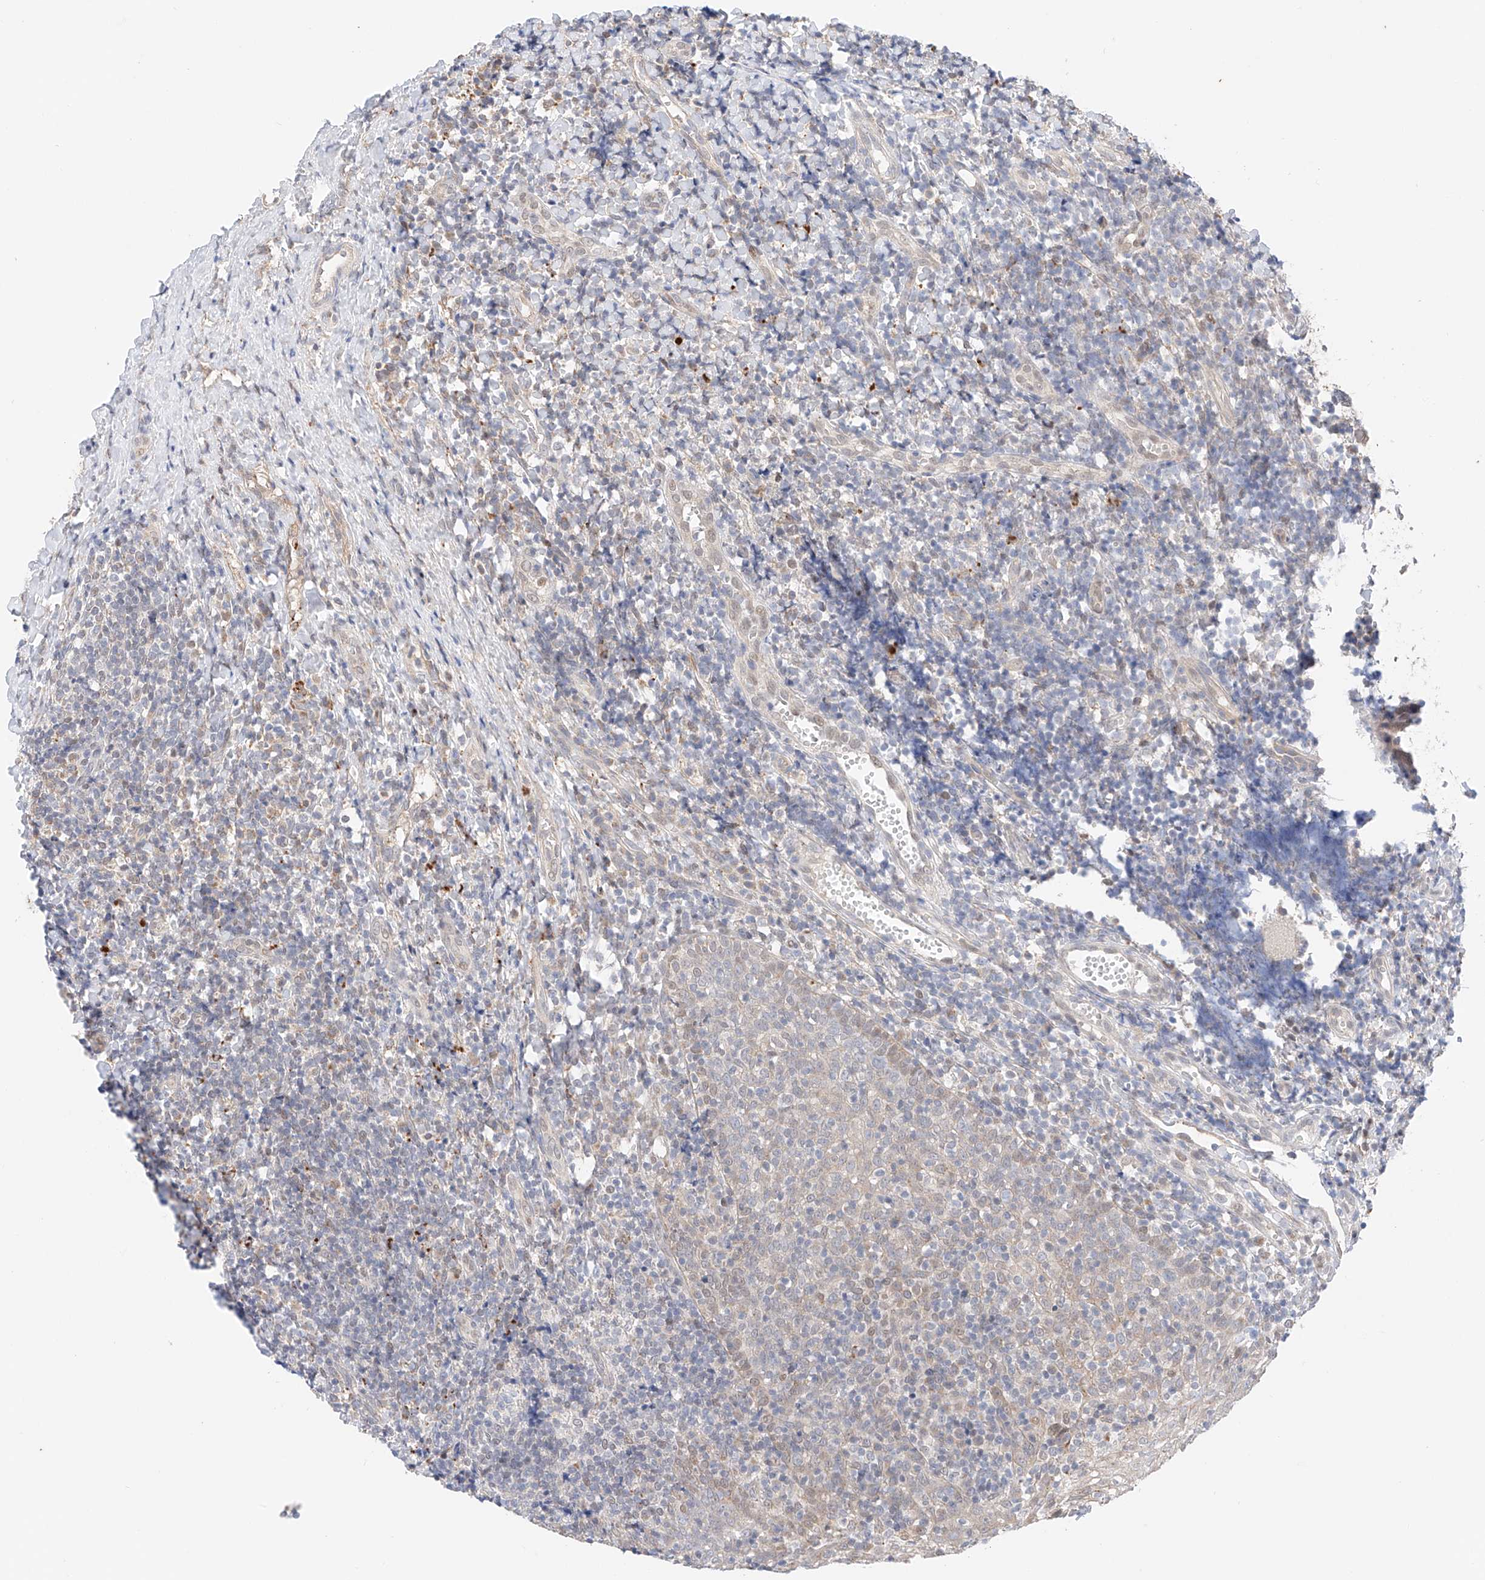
{"staining": {"intensity": "weak", "quantity": "<25%", "location": "cytoplasmic/membranous"}, "tissue": "tonsil", "cell_type": "Germinal center cells", "image_type": "normal", "snomed": [{"axis": "morphology", "description": "Normal tissue, NOS"}, {"axis": "topography", "description": "Tonsil"}], "caption": "Human tonsil stained for a protein using immunohistochemistry (IHC) shows no staining in germinal center cells.", "gene": "GCNT1", "patient": {"sex": "female", "age": 19}}